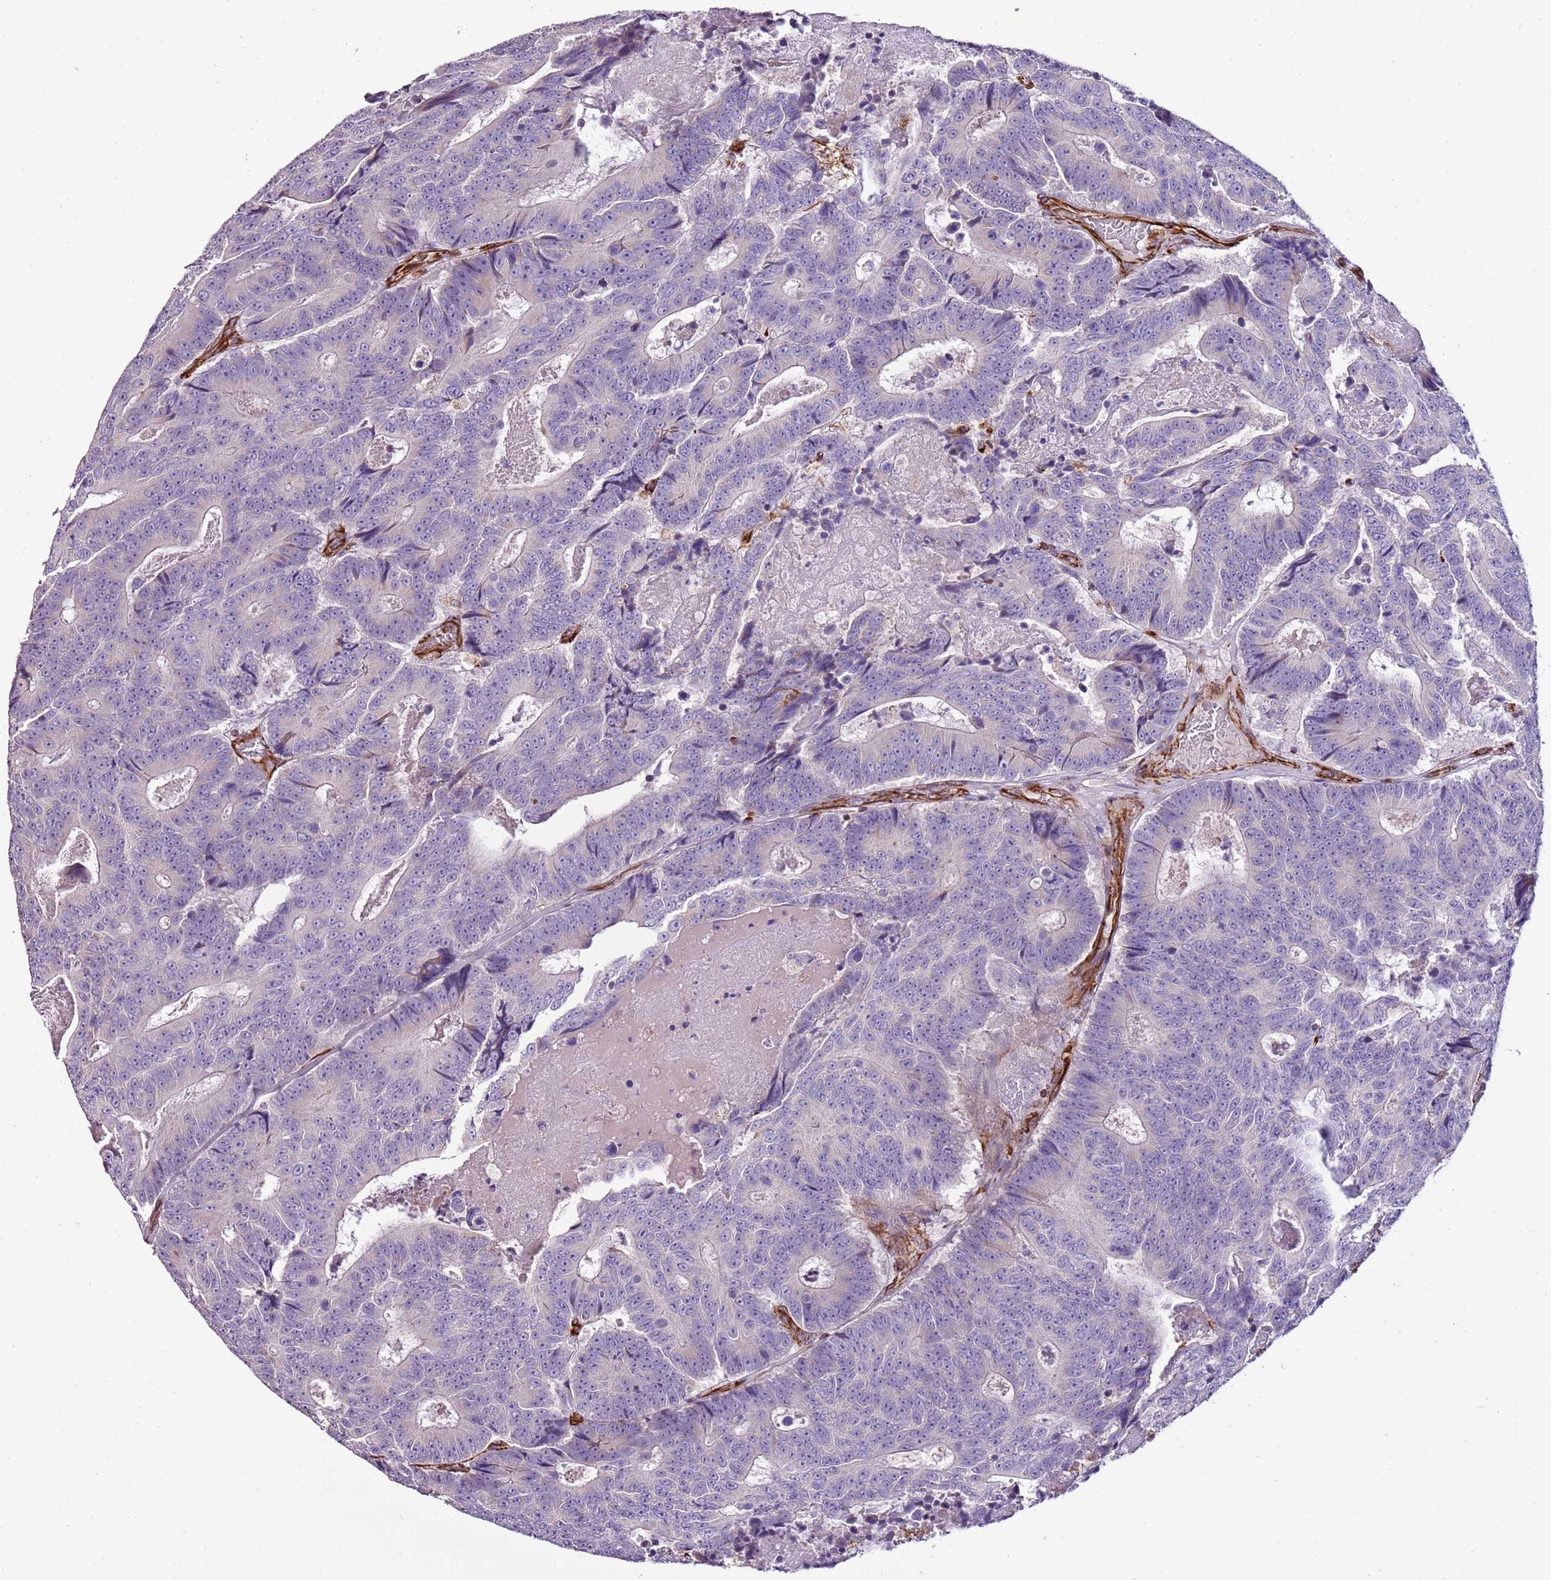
{"staining": {"intensity": "negative", "quantity": "none", "location": "none"}, "tissue": "colorectal cancer", "cell_type": "Tumor cells", "image_type": "cancer", "snomed": [{"axis": "morphology", "description": "Adenocarcinoma, NOS"}, {"axis": "topography", "description": "Colon"}], "caption": "Tumor cells are negative for protein expression in human adenocarcinoma (colorectal). The staining was performed using DAB to visualize the protein expression in brown, while the nuclei were stained in blue with hematoxylin (Magnification: 20x).", "gene": "ZNF786", "patient": {"sex": "male", "age": 83}}